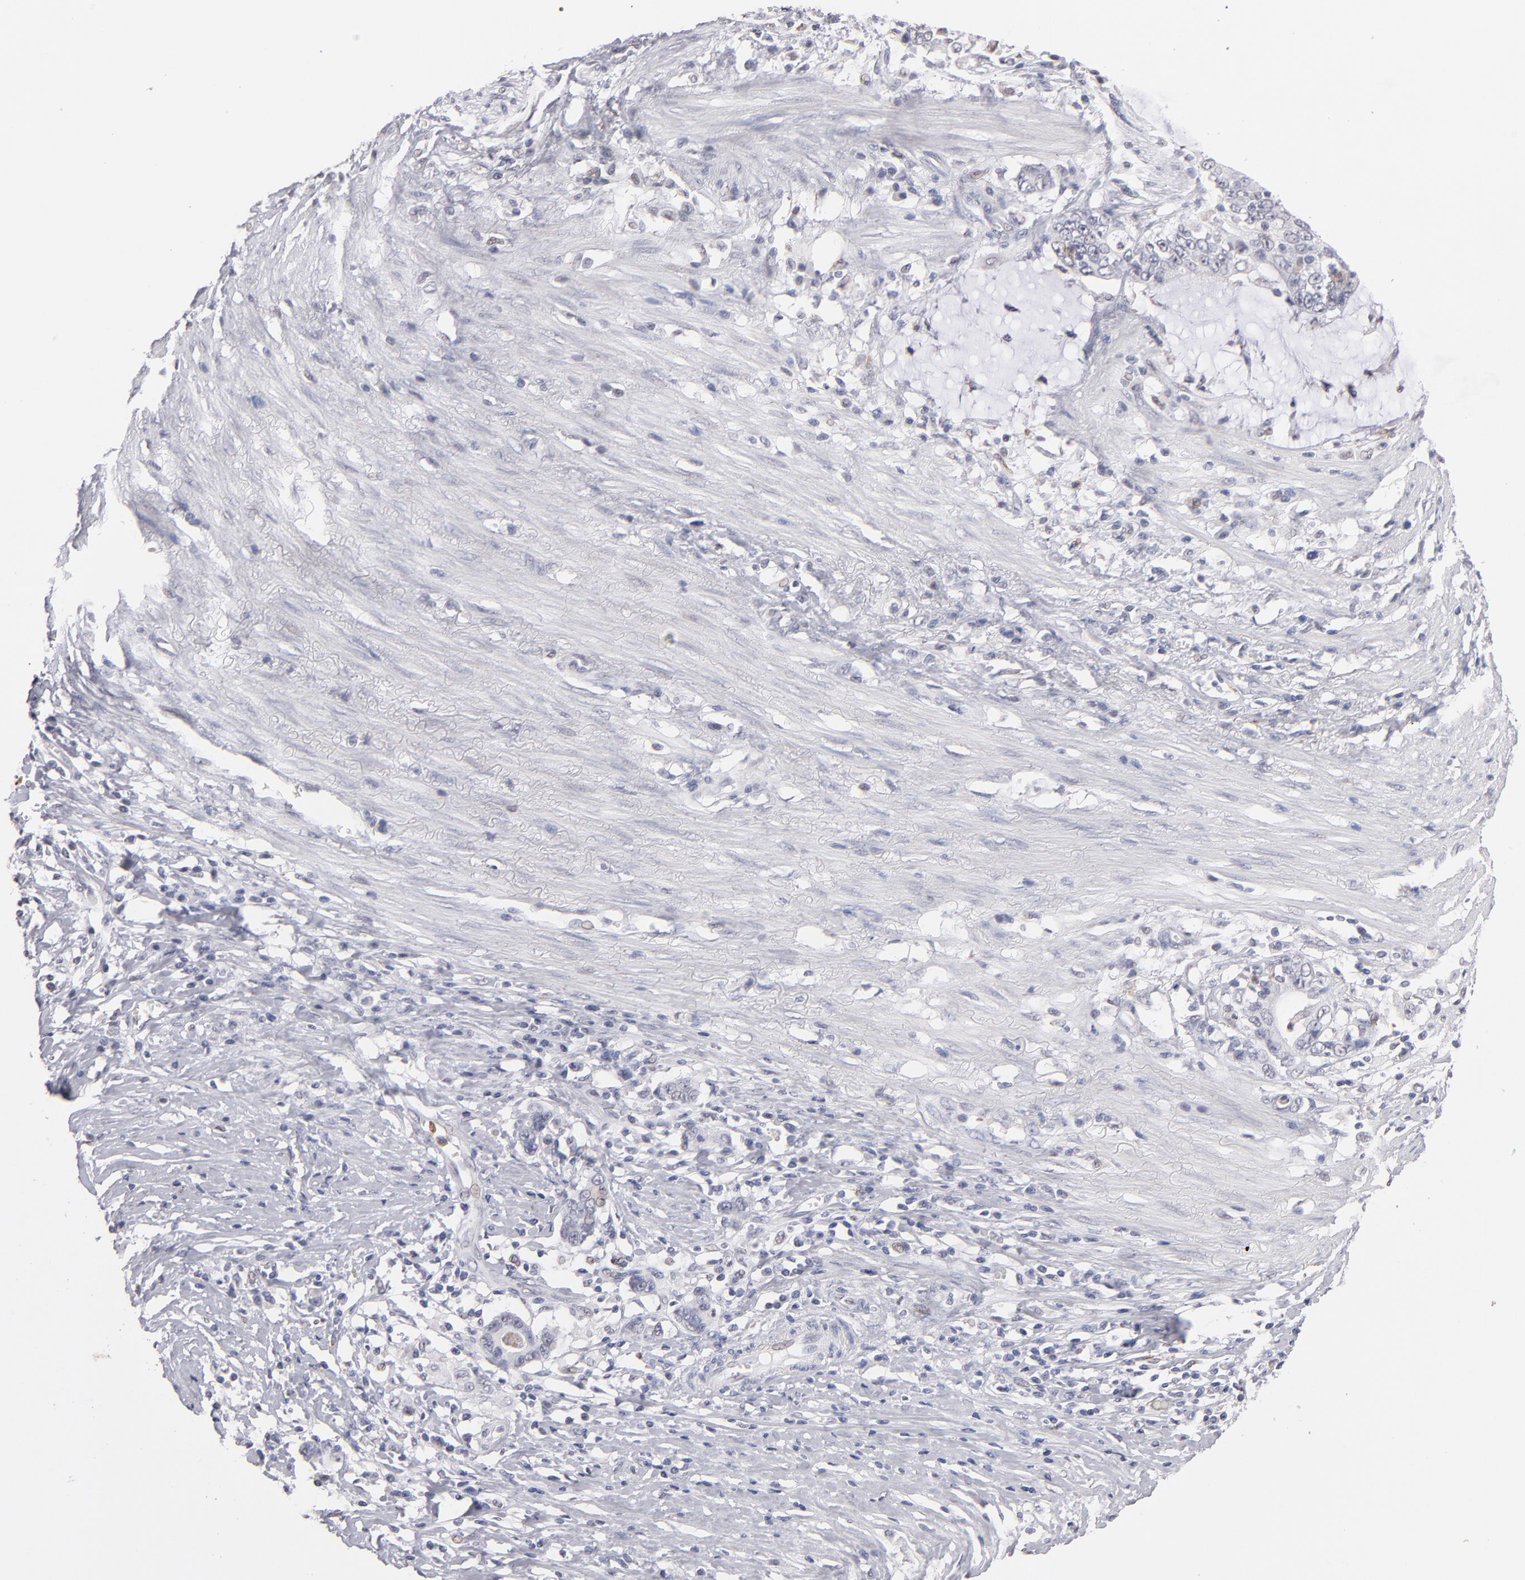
{"staining": {"intensity": "negative", "quantity": "none", "location": "none"}, "tissue": "stomach cancer", "cell_type": "Tumor cells", "image_type": "cancer", "snomed": [{"axis": "morphology", "description": "Adenocarcinoma, NOS"}, {"axis": "topography", "description": "Stomach, lower"}], "caption": "This is an immunohistochemistry histopathology image of human stomach adenocarcinoma. There is no positivity in tumor cells.", "gene": "MGAM", "patient": {"sex": "female", "age": 72}}